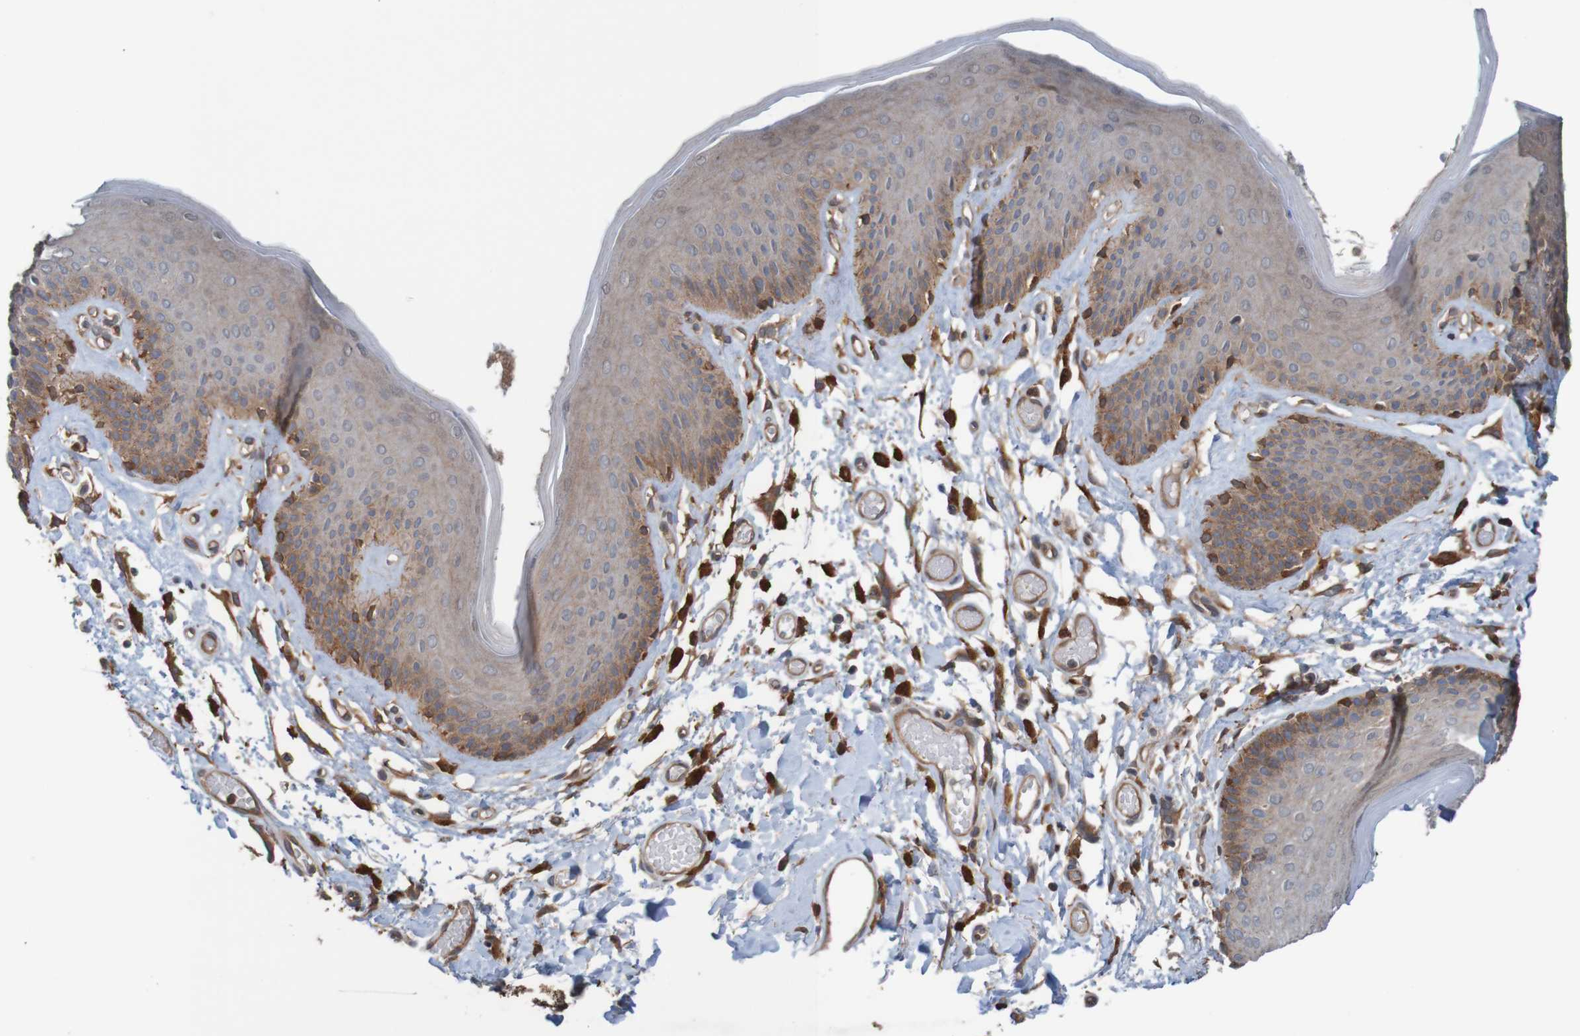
{"staining": {"intensity": "moderate", "quantity": "25%-75%", "location": "cytoplasmic/membranous"}, "tissue": "skin", "cell_type": "Epidermal cells", "image_type": "normal", "snomed": [{"axis": "morphology", "description": "Normal tissue, NOS"}, {"axis": "topography", "description": "Vulva"}], "caption": "Human skin stained for a protein (brown) demonstrates moderate cytoplasmic/membranous positive positivity in approximately 25%-75% of epidermal cells.", "gene": "ARHGEF11", "patient": {"sex": "female", "age": 73}}